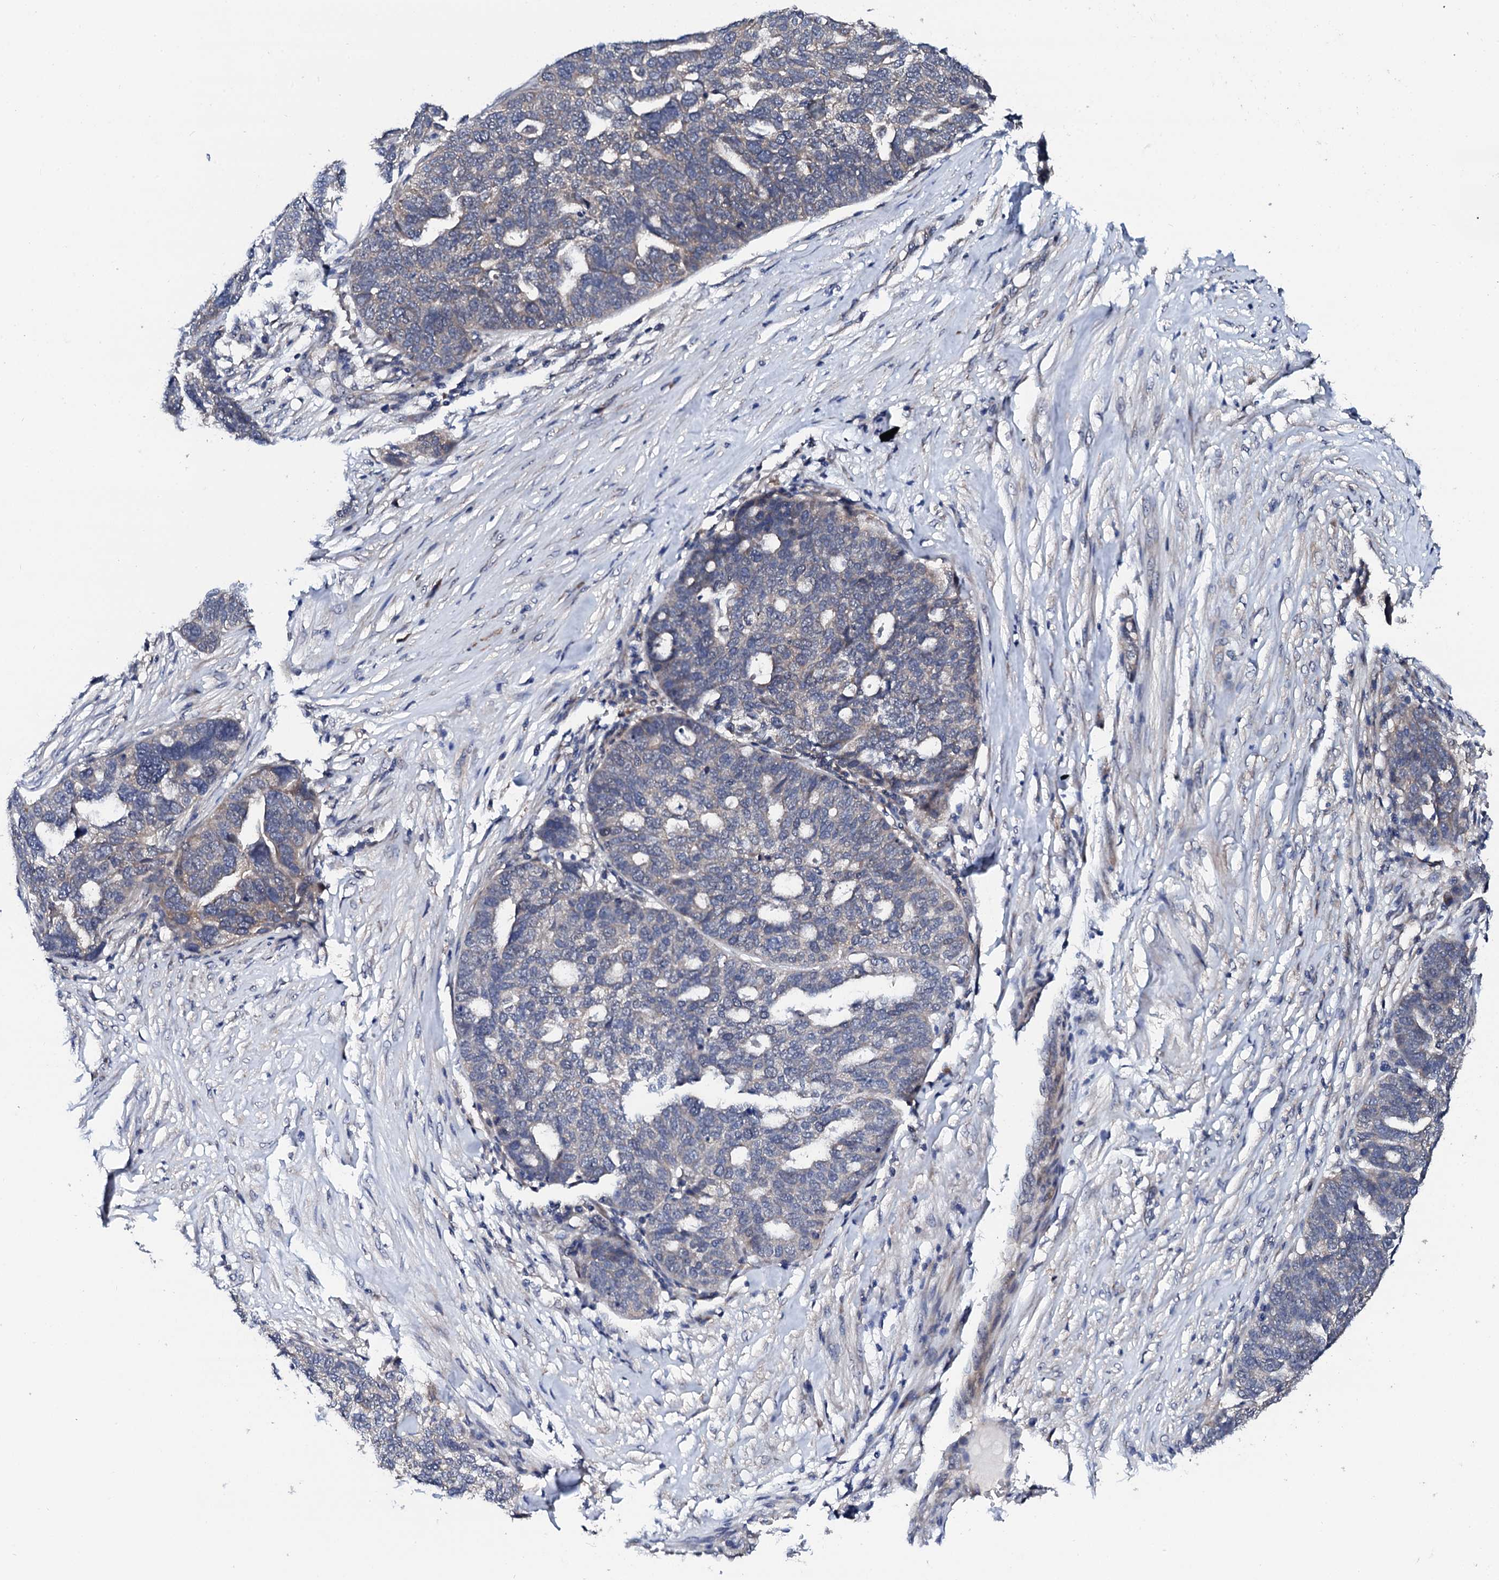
{"staining": {"intensity": "negative", "quantity": "none", "location": "none"}, "tissue": "ovarian cancer", "cell_type": "Tumor cells", "image_type": "cancer", "snomed": [{"axis": "morphology", "description": "Cystadenocarcinoma, serous, NOS"}, {"axis": "topography", "description": "Ovary"}], "caption": "A photomicrograph of ovarian cancer stained for a protein shows no brown staining in tumor cells.", "gene": "IP6K1", "patient": {"sex": "female", "age": 59}}